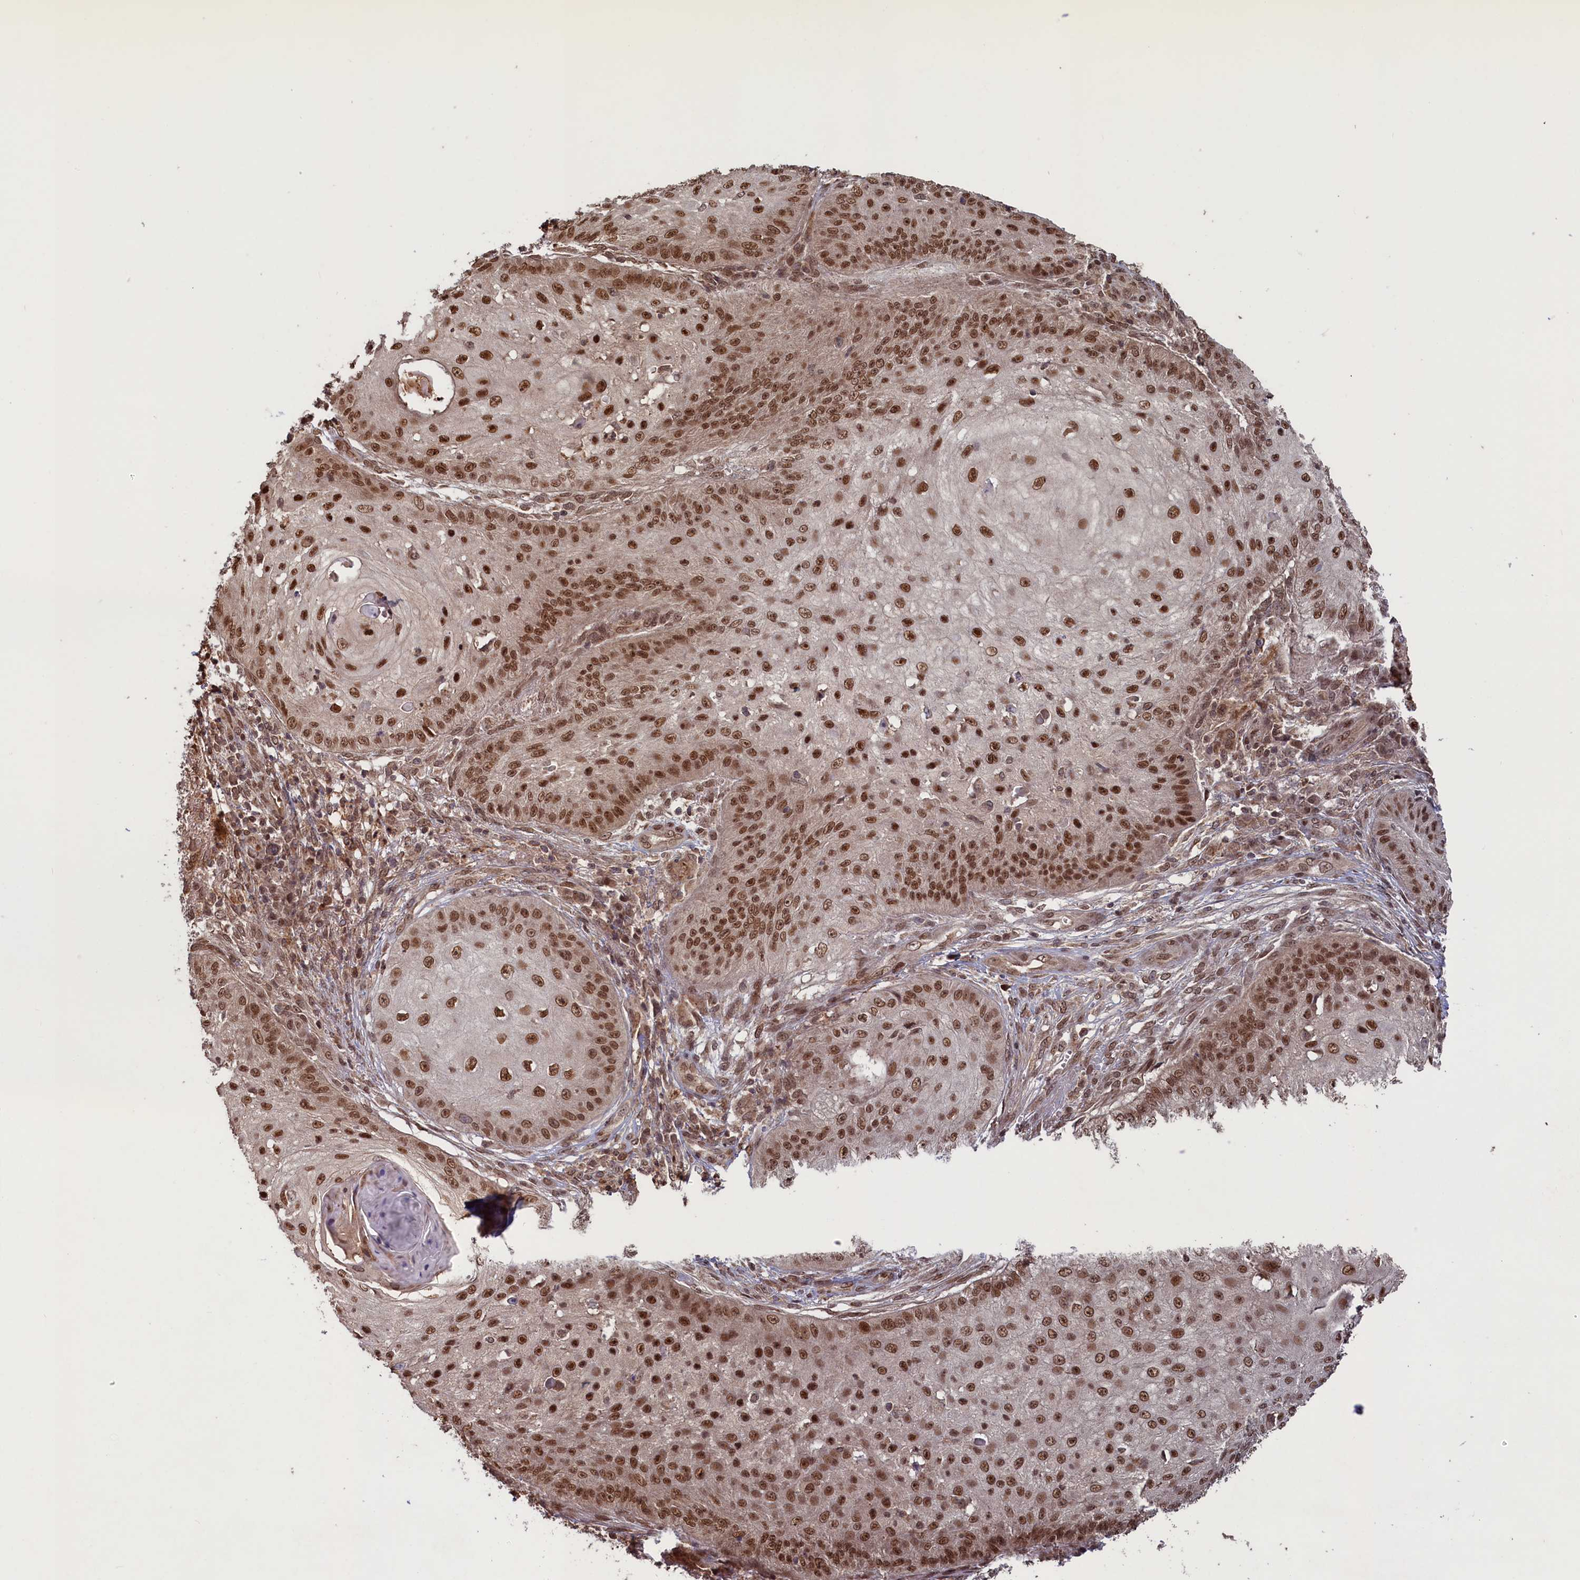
{"staining": {"intensity": "strong", "quantity": ">75%", "location": "nuclear"}, "tissue": "skin cancer", "cell_type": "Tumor cells", "image_type": "cancer", "snomed": [{"axis": "morphology", "description": "Squamous cell carcinoma, NOS"}, {"axis": "topography", "description": "Skin"}], "caption": "An immunohistochemistry (IHC) histopathology image of neoplastic tissue is shown. Protein staining in brown labels strong nuclear positivity in squamous cell carcinoma (skin) within tumor cells.", "gene": "NAE1", "patient": {"sex": "male", "age": 70}}